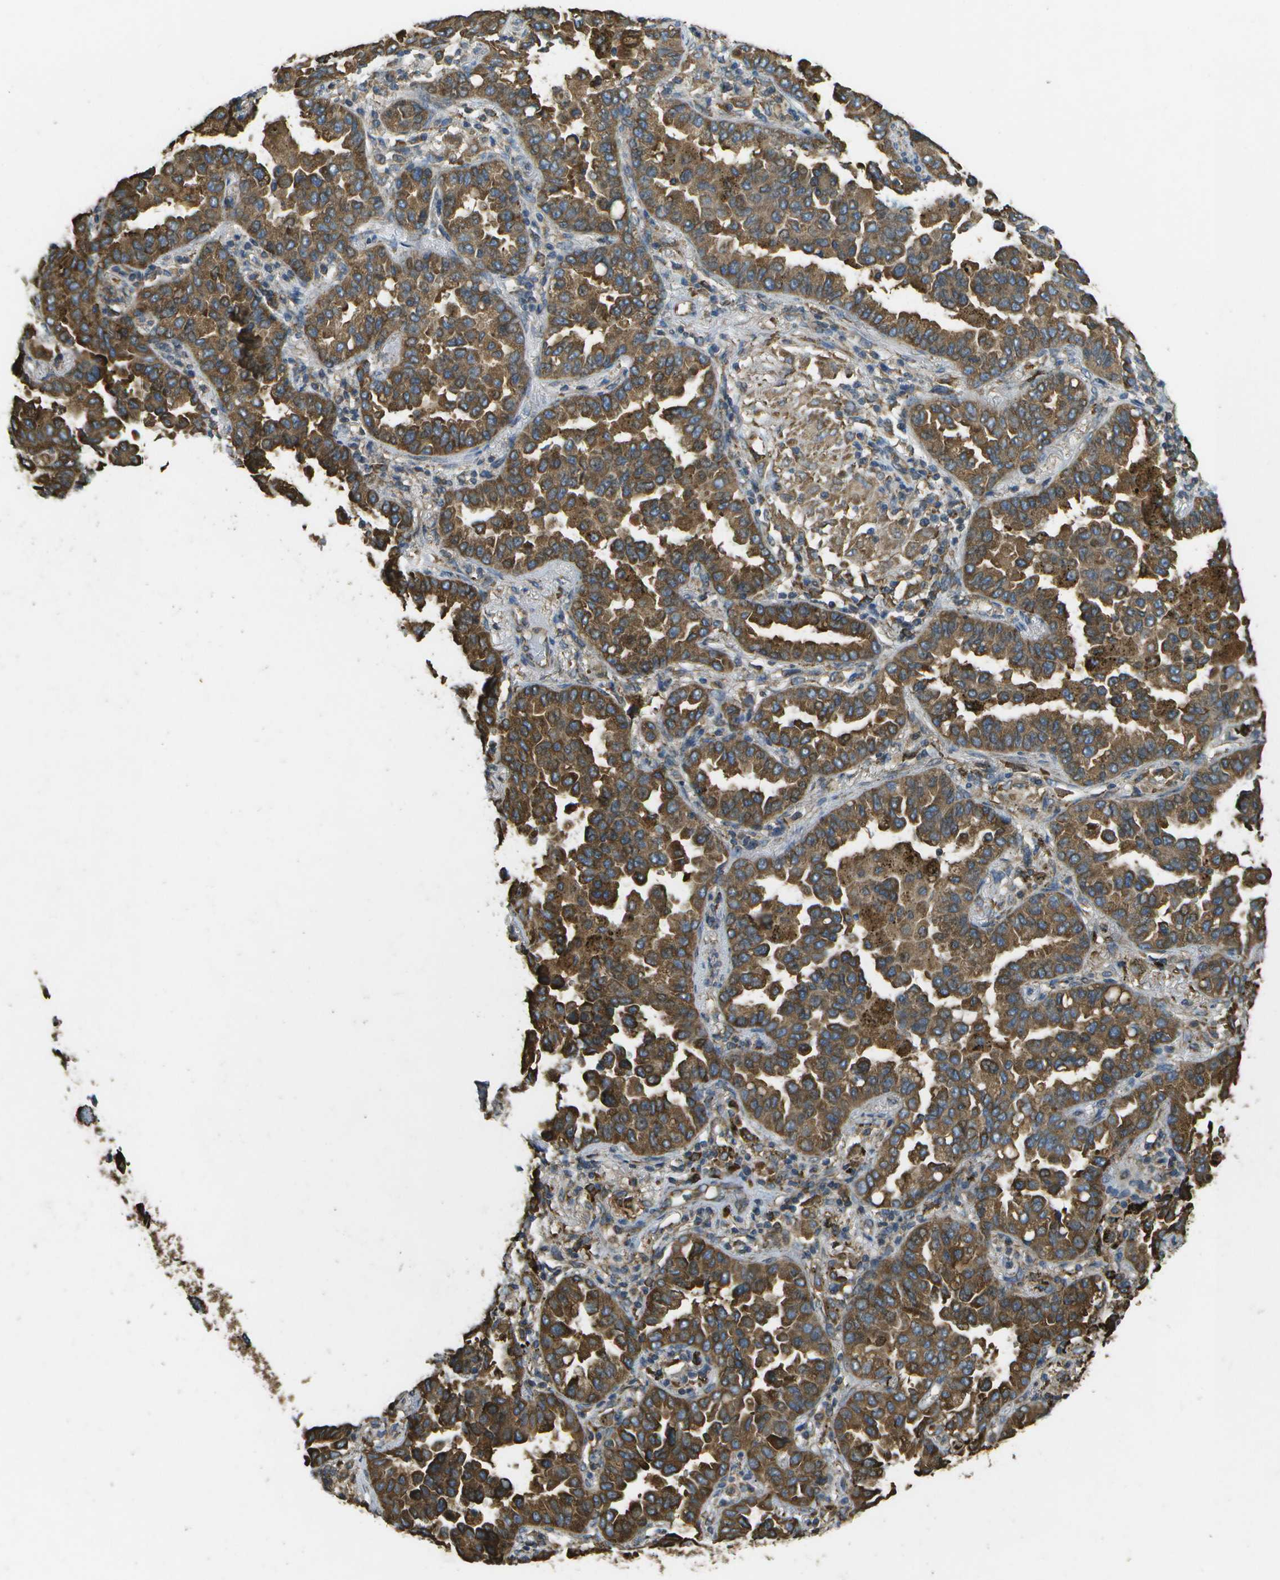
{"staining": {"intensity": "strong", "quantity": ">75%", "location": "cytoplasmic/membranous"}, "tissue": "lung cancer", "cell_type": "Tumor cells", "image_type": "cancer", "snomed": [{"axis": "morphology", "description": "Normal tissue, NOS"}, {"axis": "morphology", "description": "Adenocarcinoma, NOS"}, {"axis": "topography", "description": "Lung"}], "caption": "Tumor cells demonstrate high levels of strong cytoplasmic/membranous expression in about >75% of cells in lung cancer.", "gene": "PDIA4", "patient": {"sex": "male", "age": 59}}